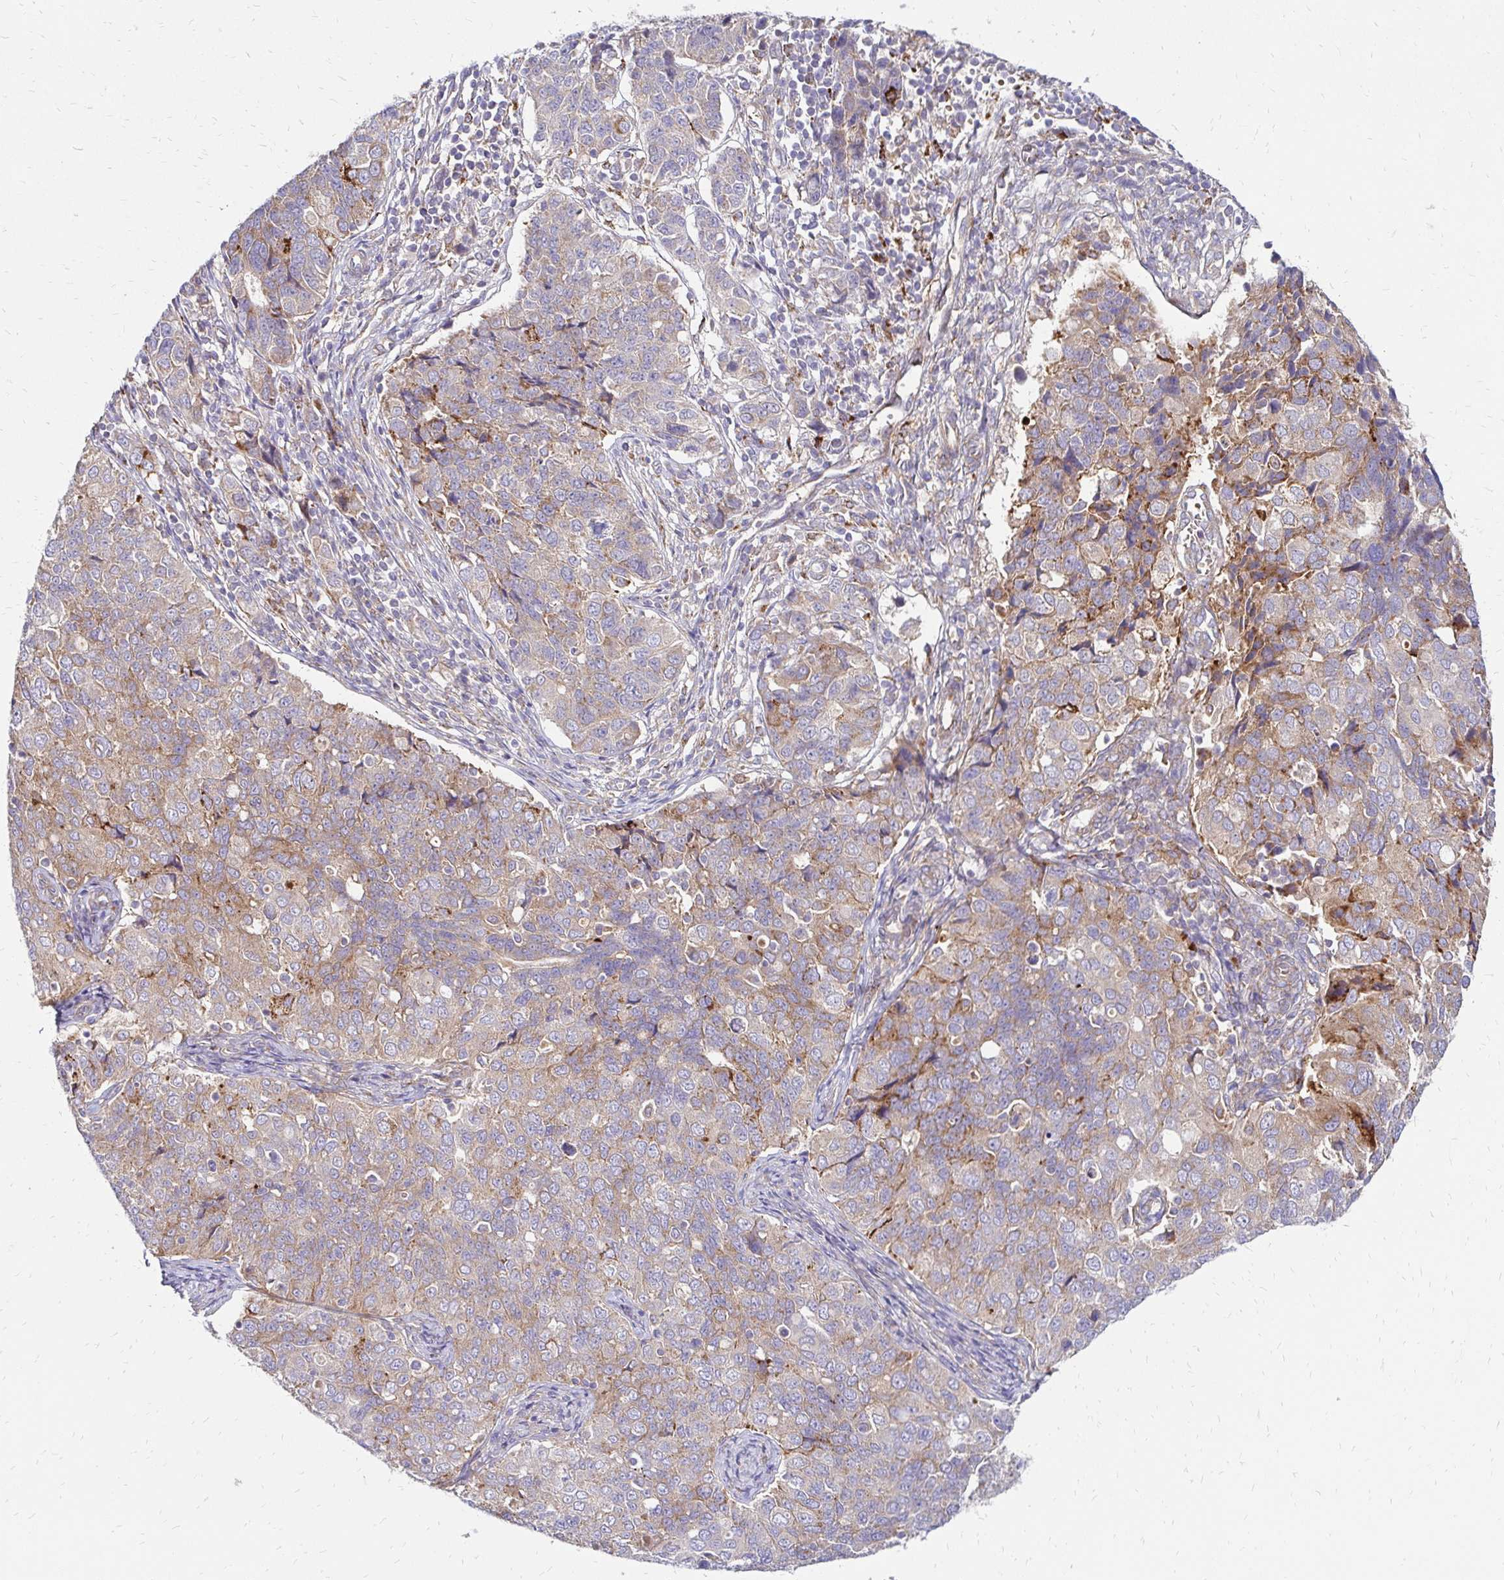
{"staining": {"intensity": "weak", "quantity": "25%-75%", "location": "cytoplasmic/membranous"}, "tissue": "endometrial cancer", "cell_type": "Tumor cells", "image_type": "cancer", "snomed": [{"axis": "morphology", "description": "Adenocarcinoma, NOS"}, {"axis": "topography", "description": "Endometrium"}], "caption": "The histopathology image exhibits immunohistochemical staining of adenocarcinoma (endometrial). There is weak cytoplasmic/membranous positivity is present in about 25%-75% of tumor cells.", "gene": "IDUA", "patient": {"sex": "female", "age": 43}}